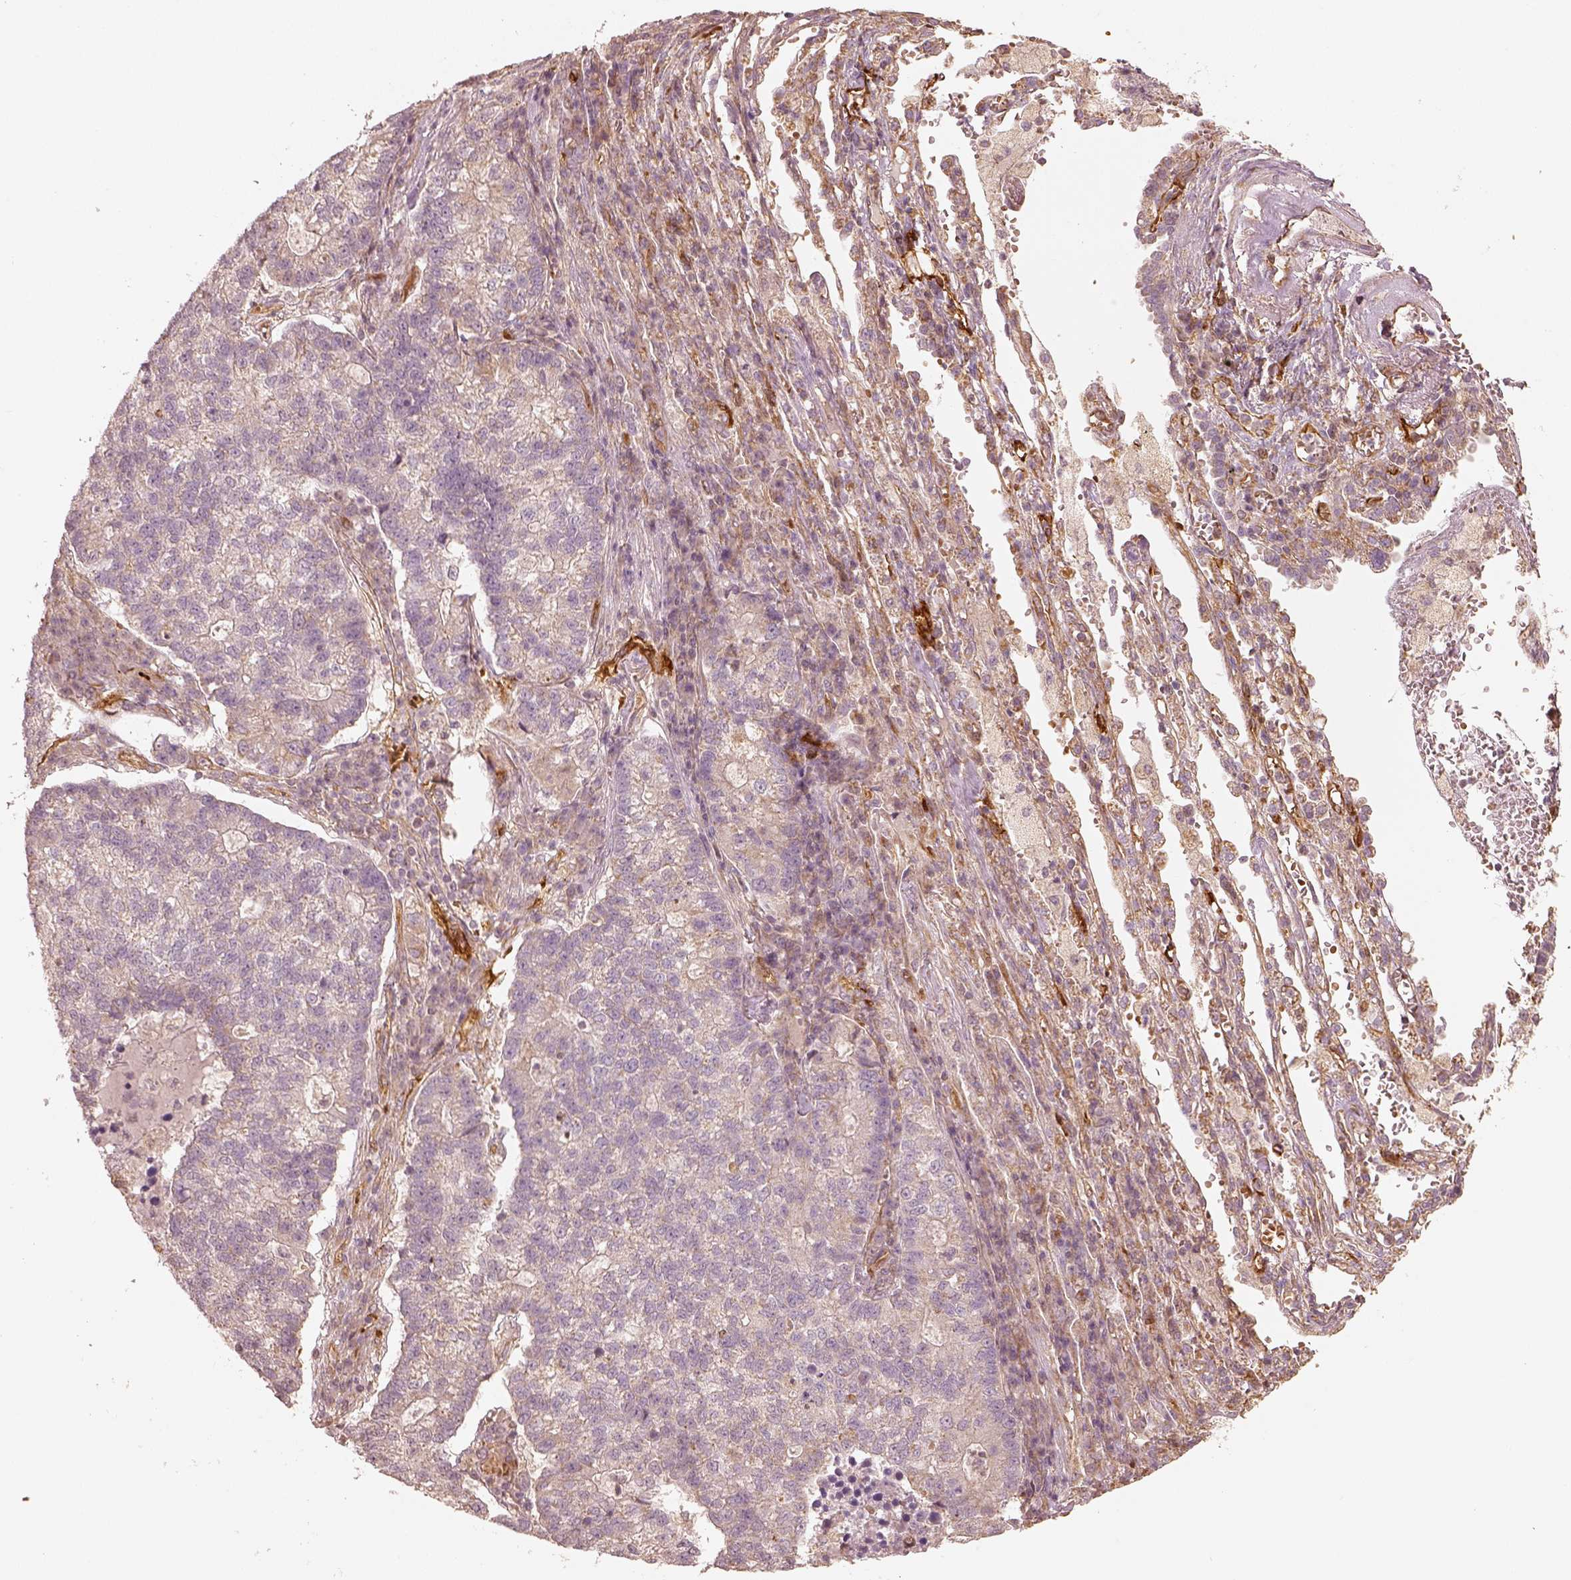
{"staining": {"intensity": "negative", "quantity": "none", "location": "none"}, "tissue": "lung cancer", "cell_type": "Tumor cells", "image_type": "cancer", "snomed": [{"axis": "morphology", "description": "Adenocarcinoma, NOS"}, {"axis": "topography", "description": "Lung"}], "caption": "Immunohistochemical staining of human lung cancer (adenocarcinoma) shows no significant positivity in tumor cells.", "gene": "FSCN1", "patient": {"sex": "male", "age": 57}}